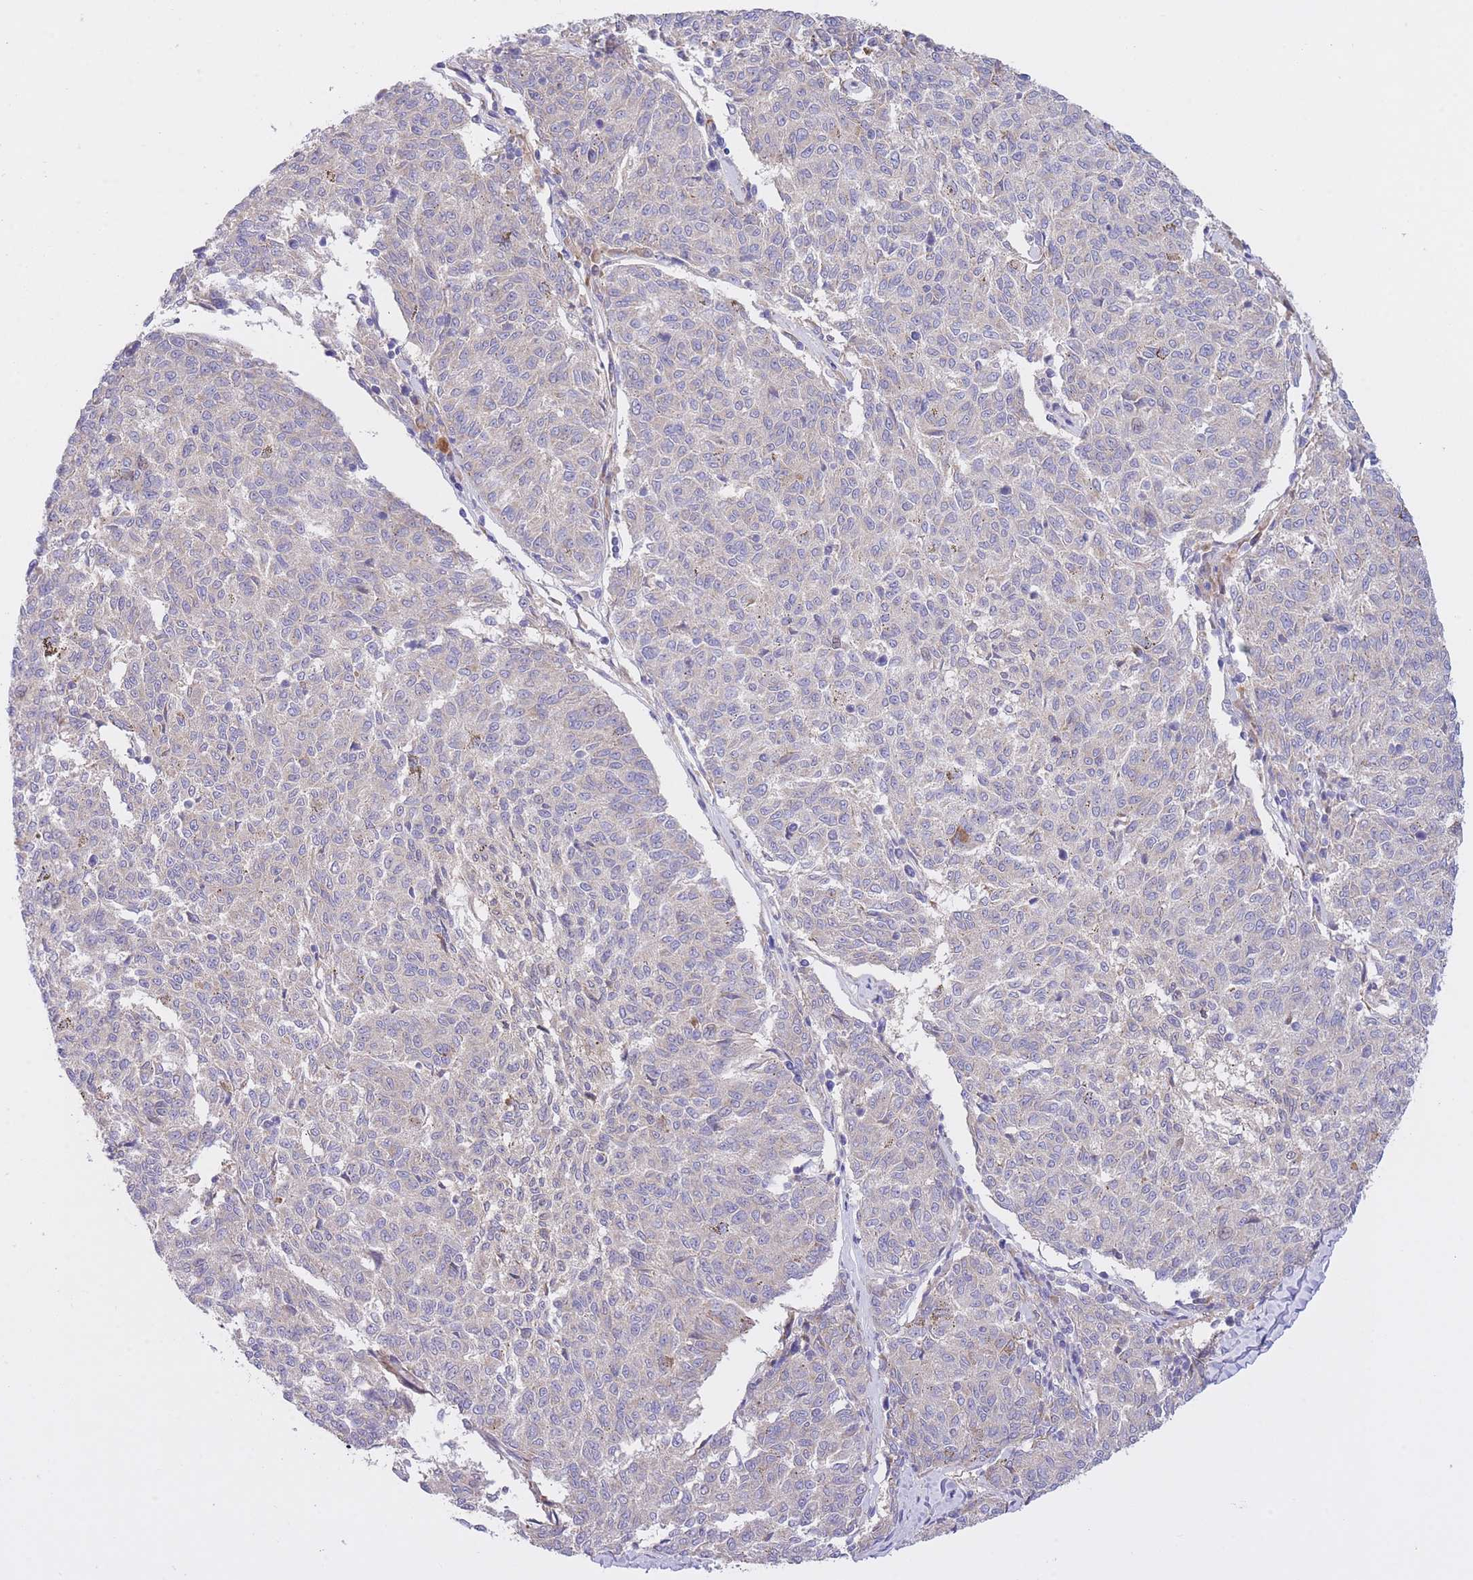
{"staining": {"intensity": "negative", "quantity": "none", "location": "none"}, "tissue": "melanoma", "cell_type": "Tumor cells", "image_type": "cancer", "snomed": [{"axis": "morphology", "description": "Malignant melanoma, NOS"}, {"axis": "topography", "description": "Skin"}], "caption": "Micrograph shows no significant protein expression in tumor cells of malignant melanoma. (DAB (3,3'-diaminobenzidine) IHC visualized using brightfield microscopy, high magnification).", "gene": "CHAC1", "patient": {"sex": "female", "age": 72}}